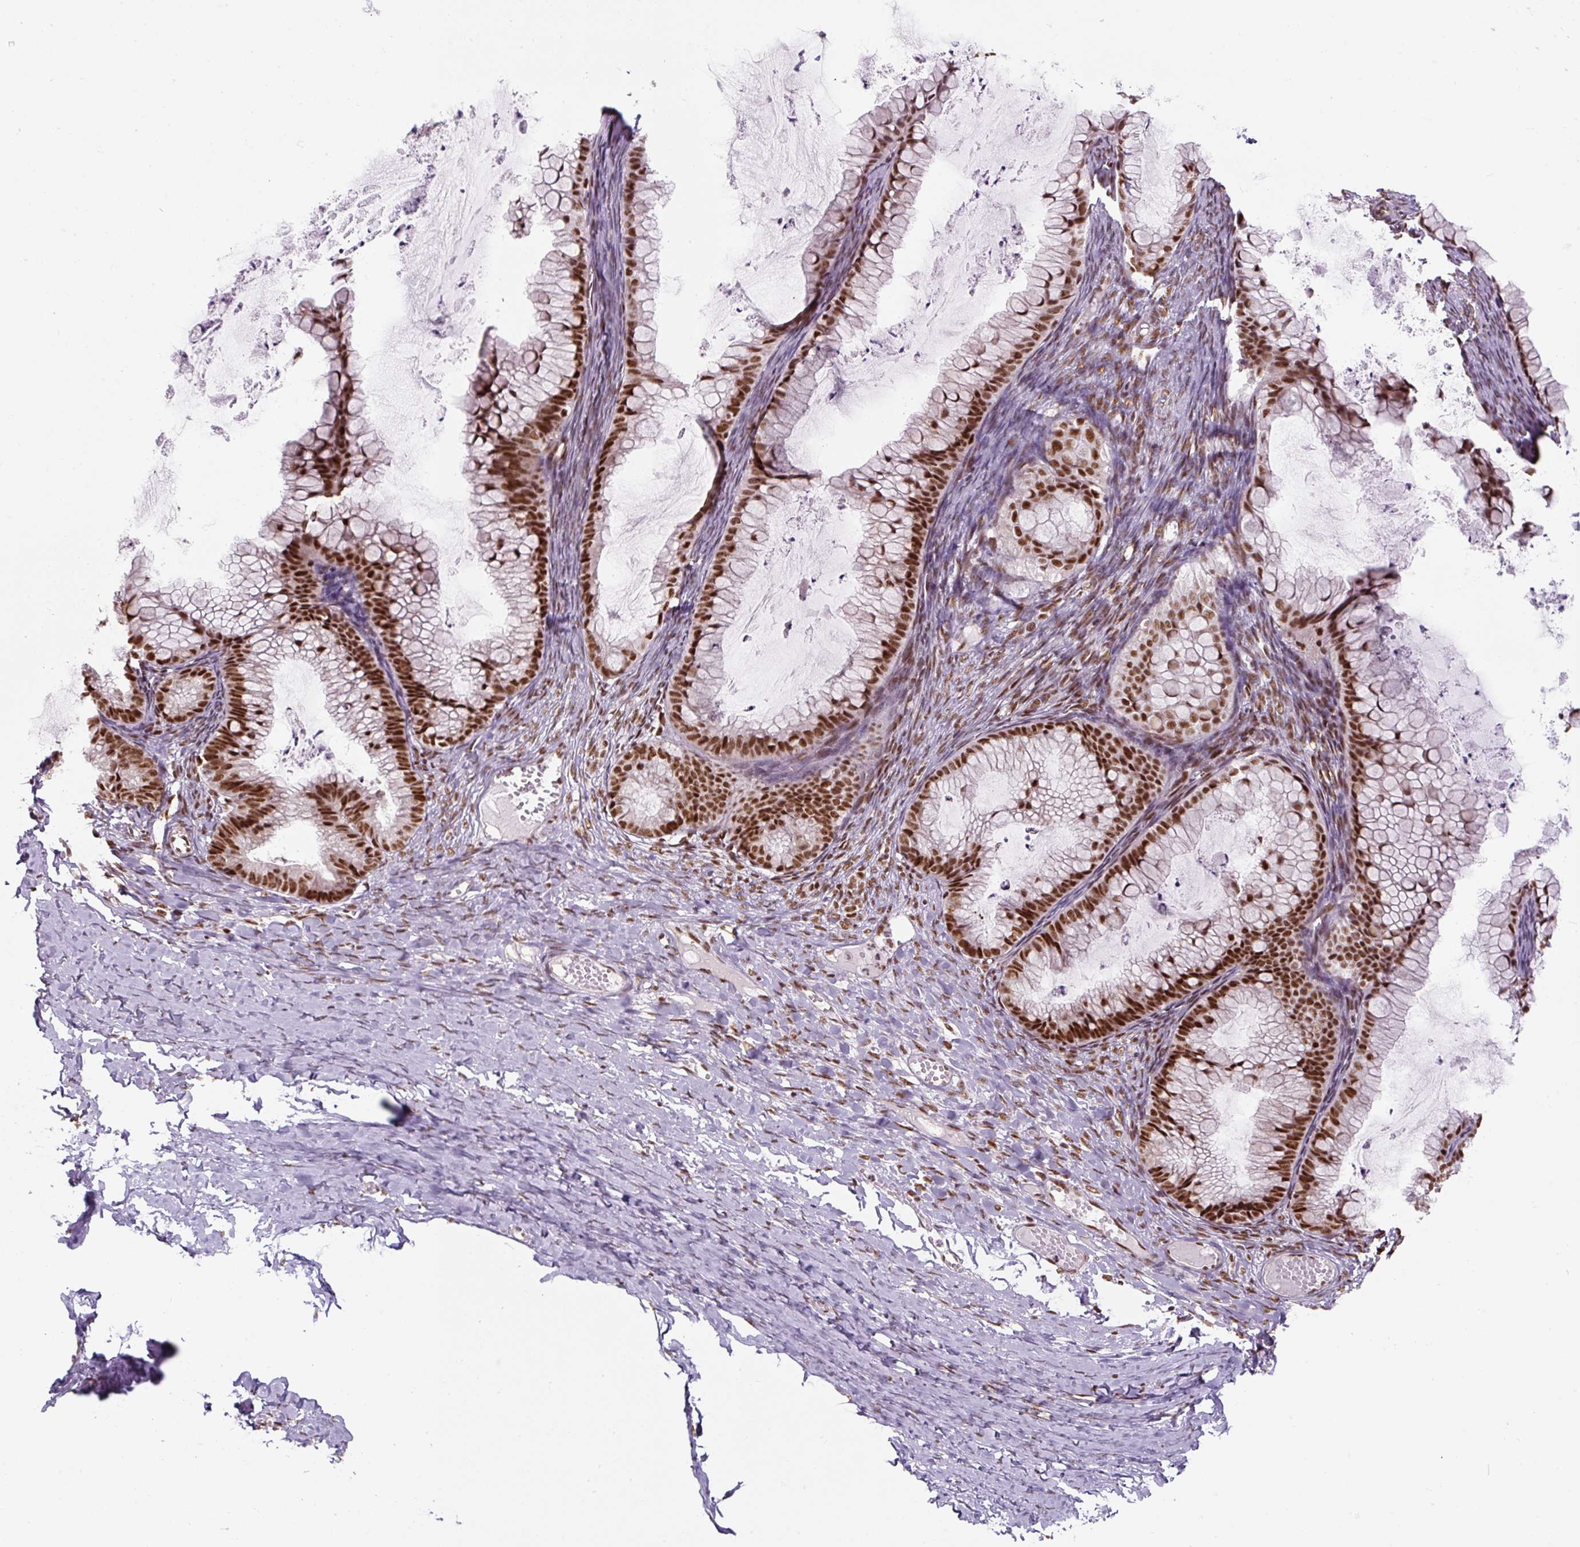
{"staining": {"intensity": "strong", "quantity": ">75%", "location": "nuclear"}, "tissue": "ovarian cancer", "cell_type": "Tumor cells", "image_type": "cancer", "snomed": [{"axis": "morphology", "description": "Cystadenocarcinoma, mucinous, NOS"}, {"axis": "topography", "description": "Ovary"}], "caption": "A photomicrograph of human ovarian mucinous cystadenocarcinoma stained for a protein demonstrates strong nuclear brown staining in tumor cells. The protein is stained brown, and the nuclei are stained in blue (DAB (3,3'-diaminobenzidine) IHC with brightfield microscopy, high magnification).", "gene": "U2AF2", "patient": {"sex": "female", "age": 35}}